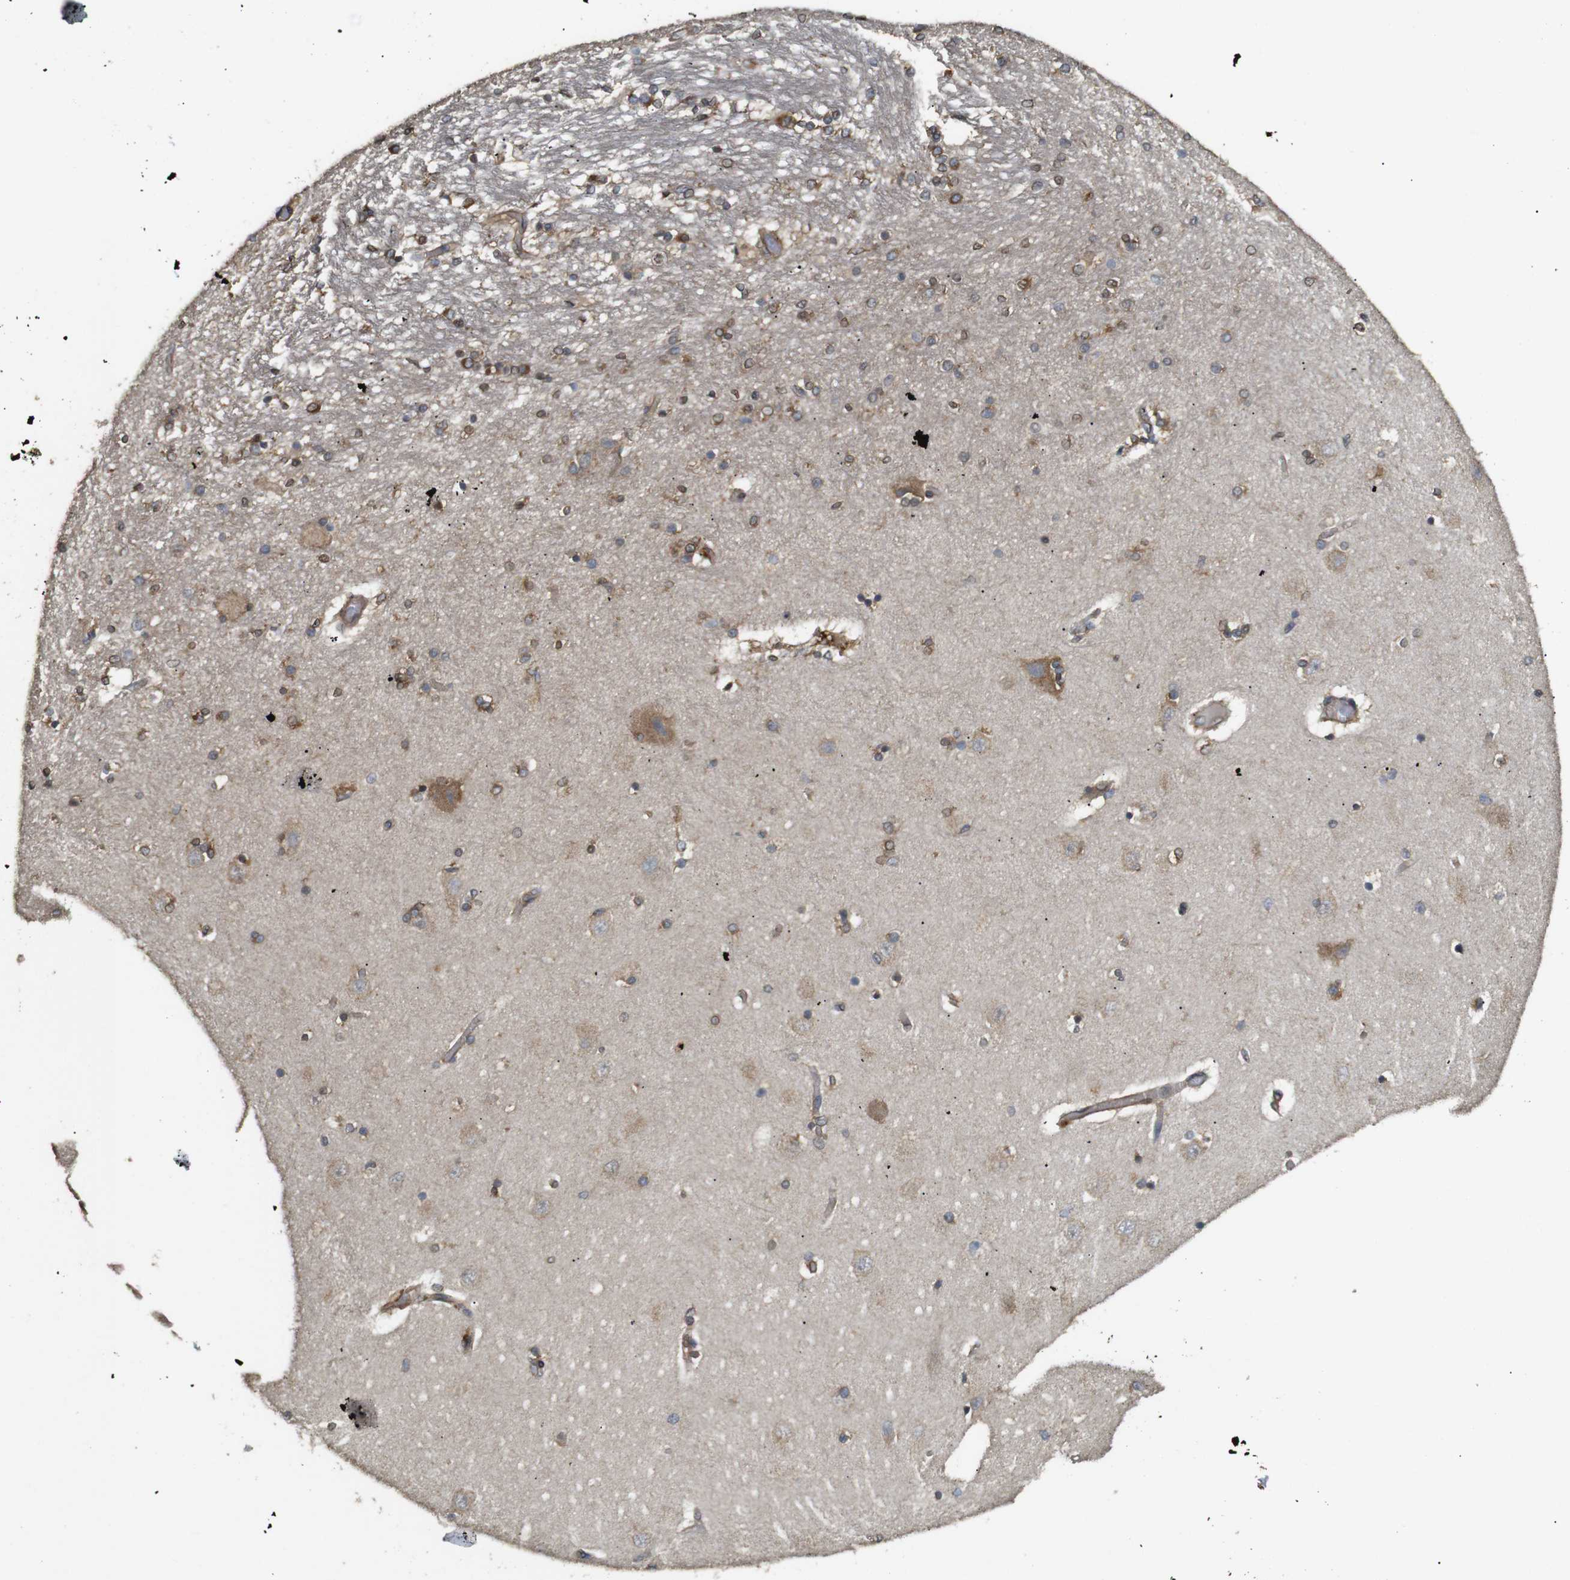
{"staining": {"intensity": "moderate", "quantity": "25%-75%", "location": "cytoplasmic/membranous"}, "tissue": "hippocampus", "cell_type": "Glial cells", "image_type": "normal", "snomed": [{"axis": "morphology", "description": "Normal tissue, NOS"}, {"axis": "topography", "description": "Hippocampus"}], "caption": "The image displays immunohistochemical staining of normal hippocampus. There is moderate cytoplasmic/membranous expression is identified in about 25%-75% of glial cells. The staining was performed using DAB (3,3'-diaminobenzidine), with brown indicating positive protein expression. Nuclei are stained blue with hematoxylin.", "gene": "KSR1", "patient": {"sex": "female", "age": 54}}